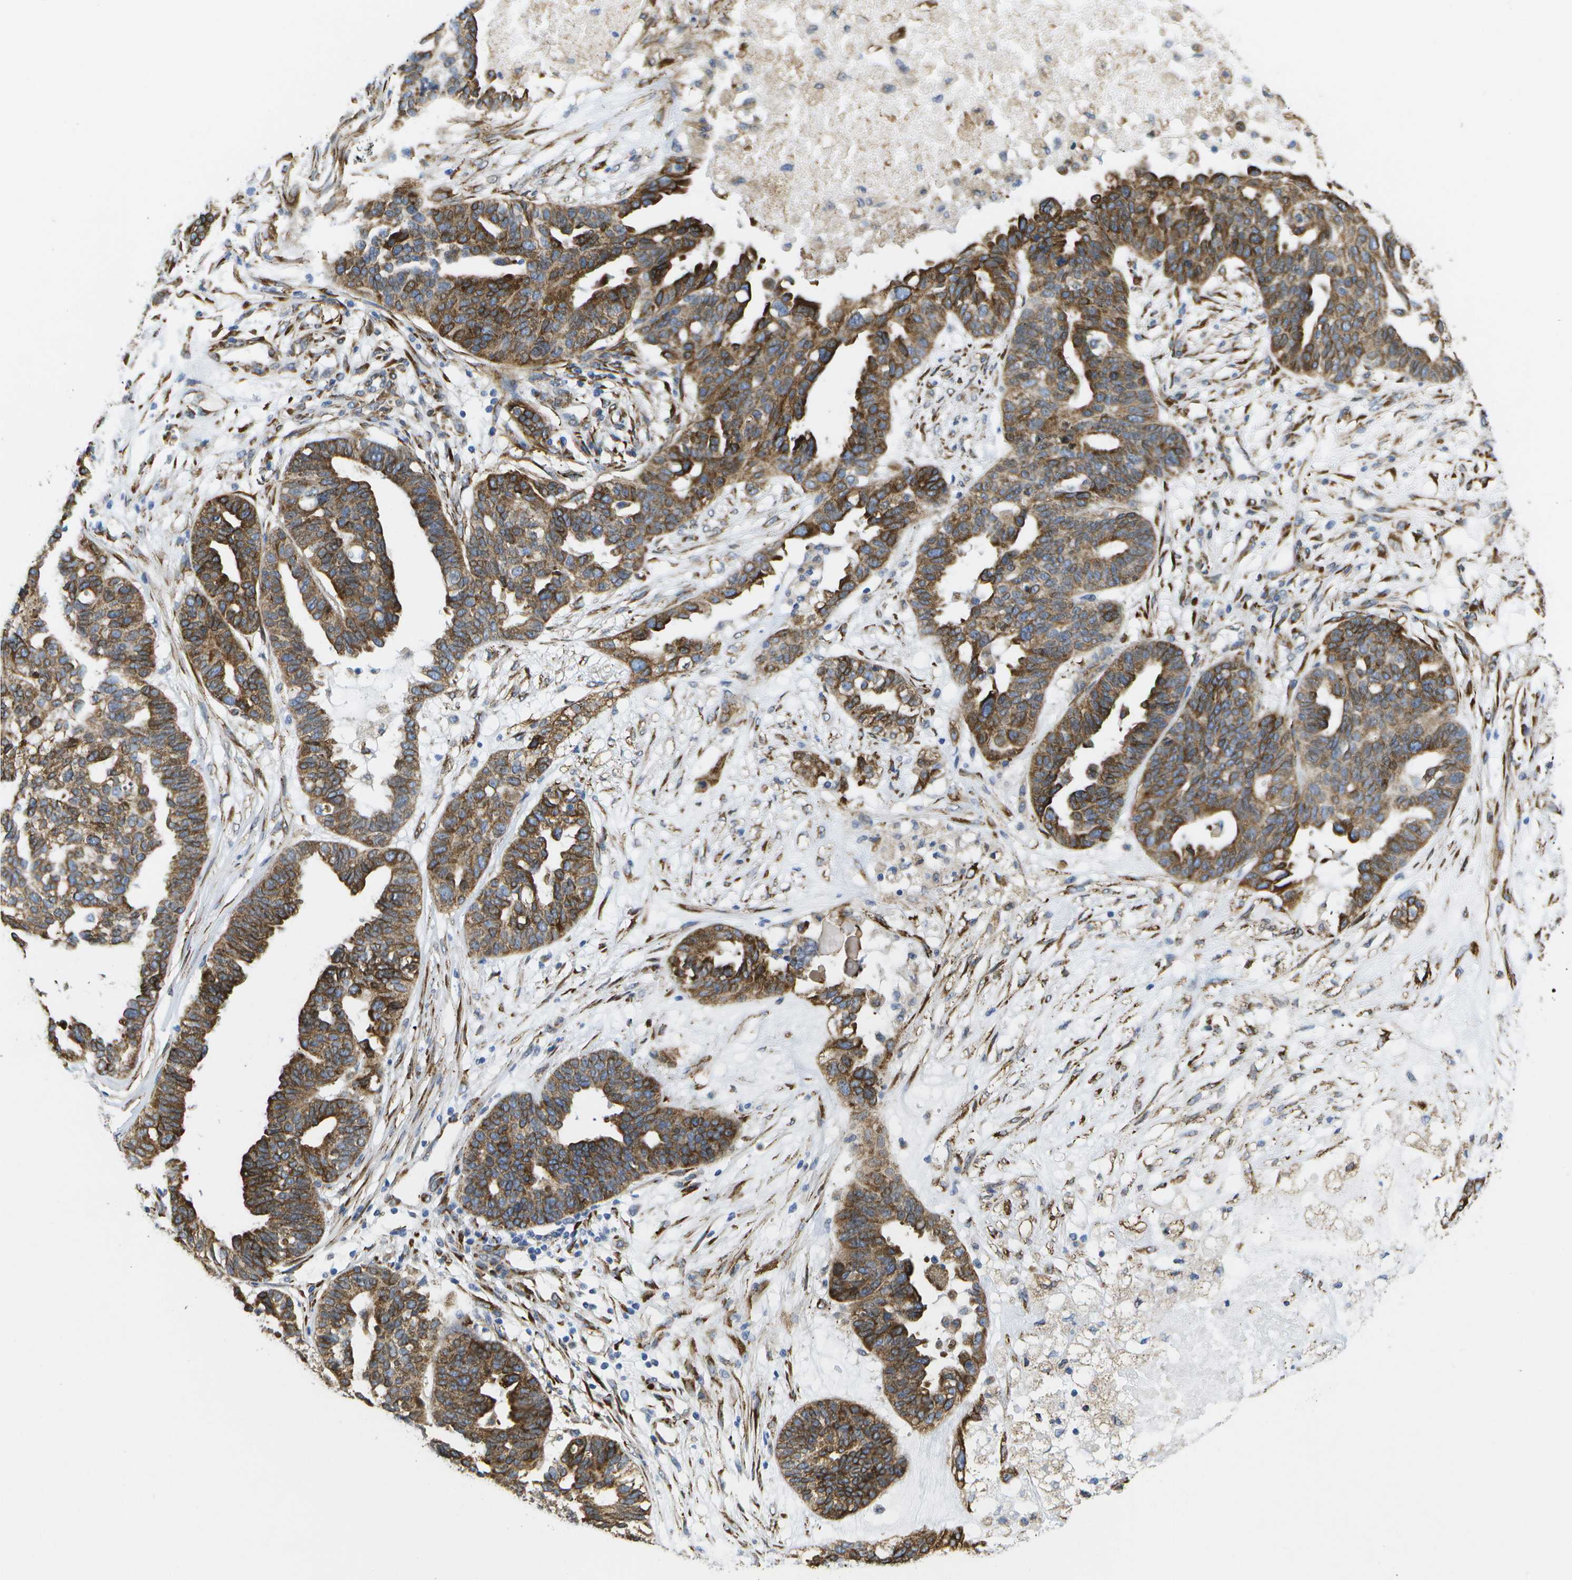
{"staining": {"intensity": "strong", "quantity": ">75%", "location": "cytoplasmic/membranous"}, "tissue": "ovarian cancer", "cell_type": "Tumor cells", "image_type": "cancer", "snomed": [{"axis": "morphology", "description": "Cystadenocarcinoma, serous, NOS"}, {"axis": "topography", "description": "Ovary"}], "caption": "Protein staining of ovarian cancer (serous cystadenocarcinoma) tissue exhibits strong cytoplasmic/membranous positivity in approximately >75% of tumor cells. Immunohistochemistry stains the protein in brown and the nuclei are stained blue.", "gene": "ZDHHC17", "patient": {"sex": "female", "age": 59}}